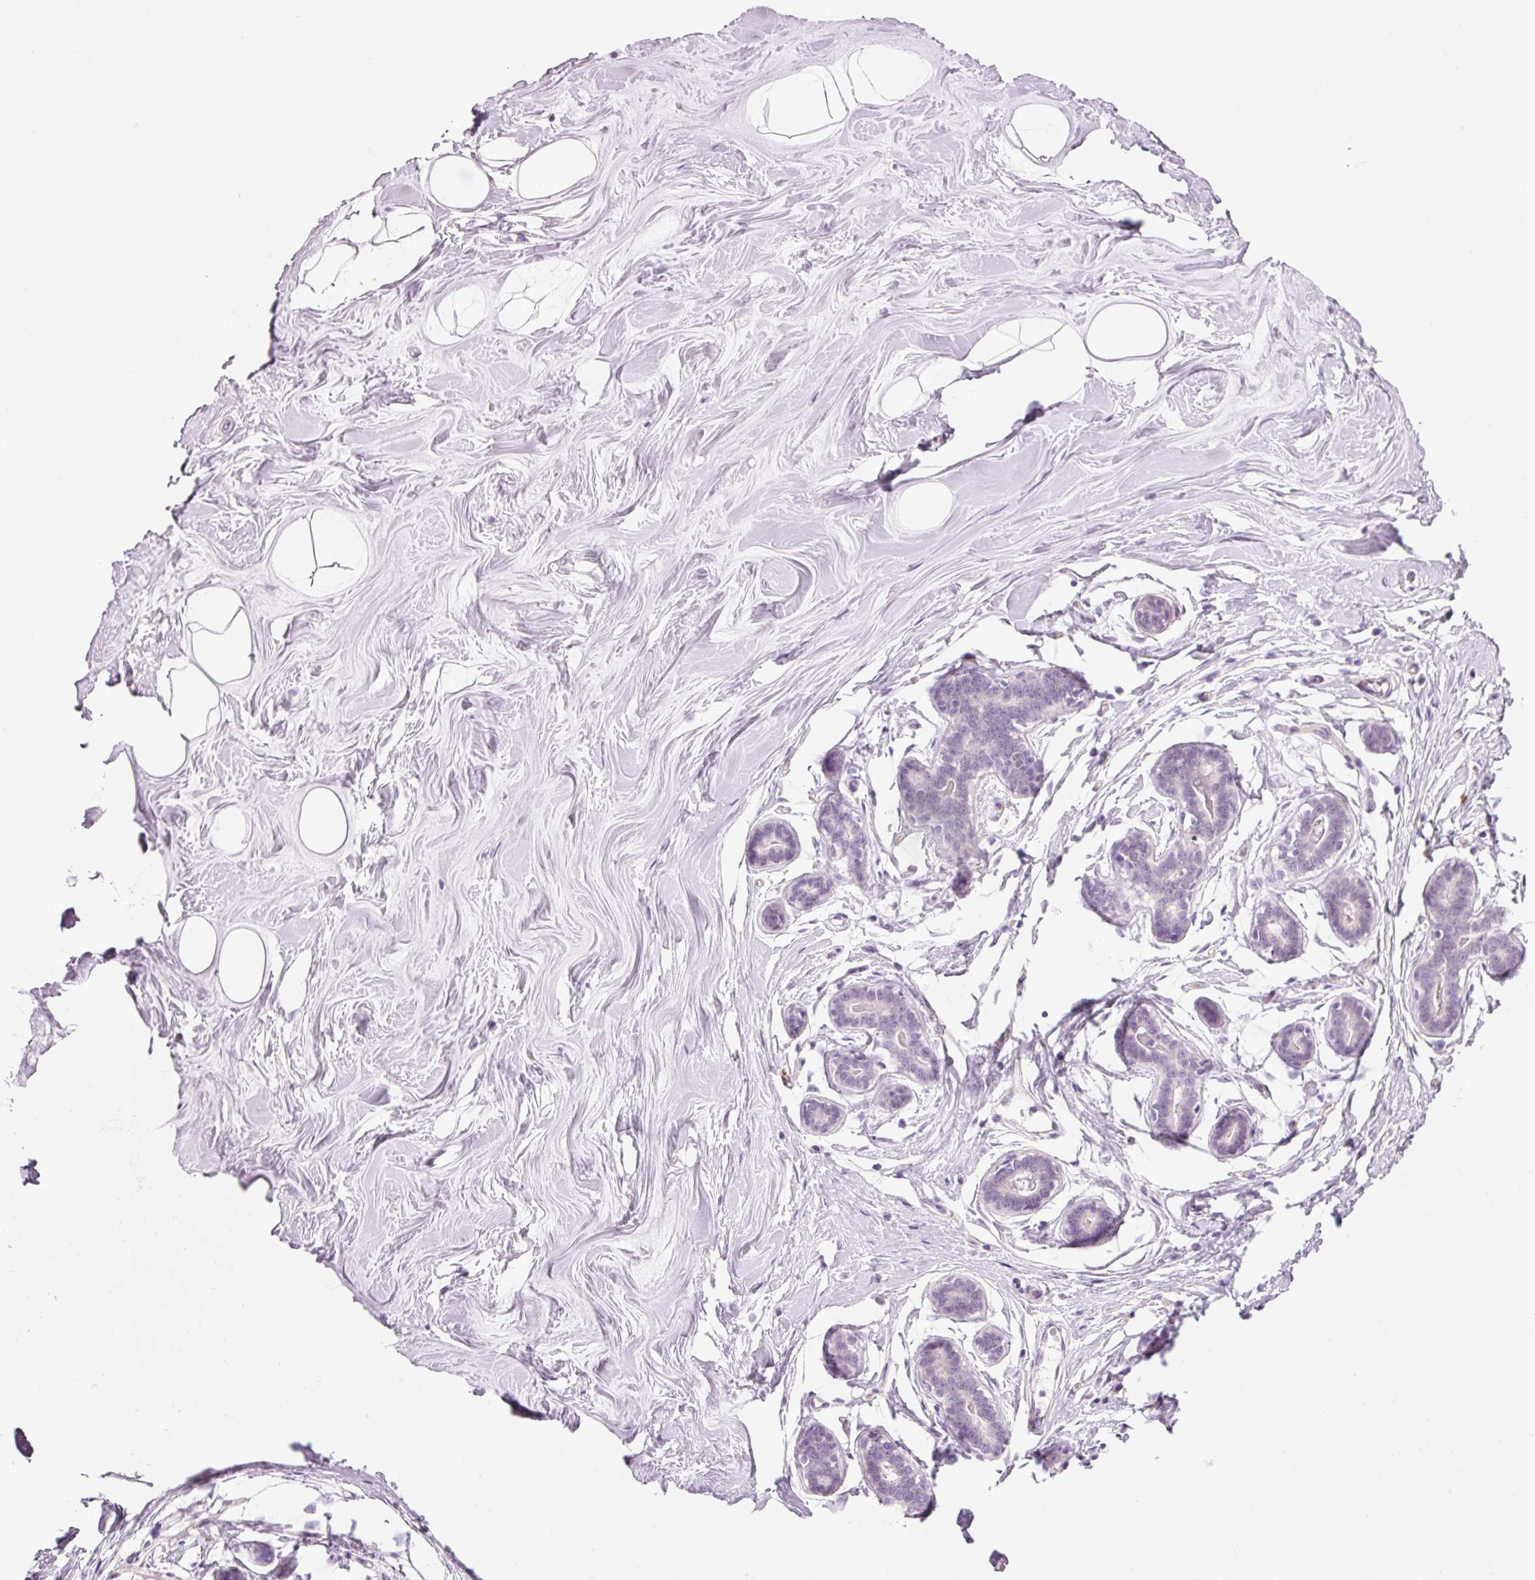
{"staining": {"intensity": "negative", "quantity": "none", "location": "none"}, "tissue": "breast", "cell_type": "Adipocytes", "image_type": "normal", "snomed": [{"axis": "morphology", "description": "Normal tissue, NOS"}, {"axis": "topography", "description": "Breast"}], "caption": "An IHC image of benign breast is shown. There is no staining in adipocytes of breast.", "gene": "HSPA4L", "patient": {"sex": "female", "age": 25}}